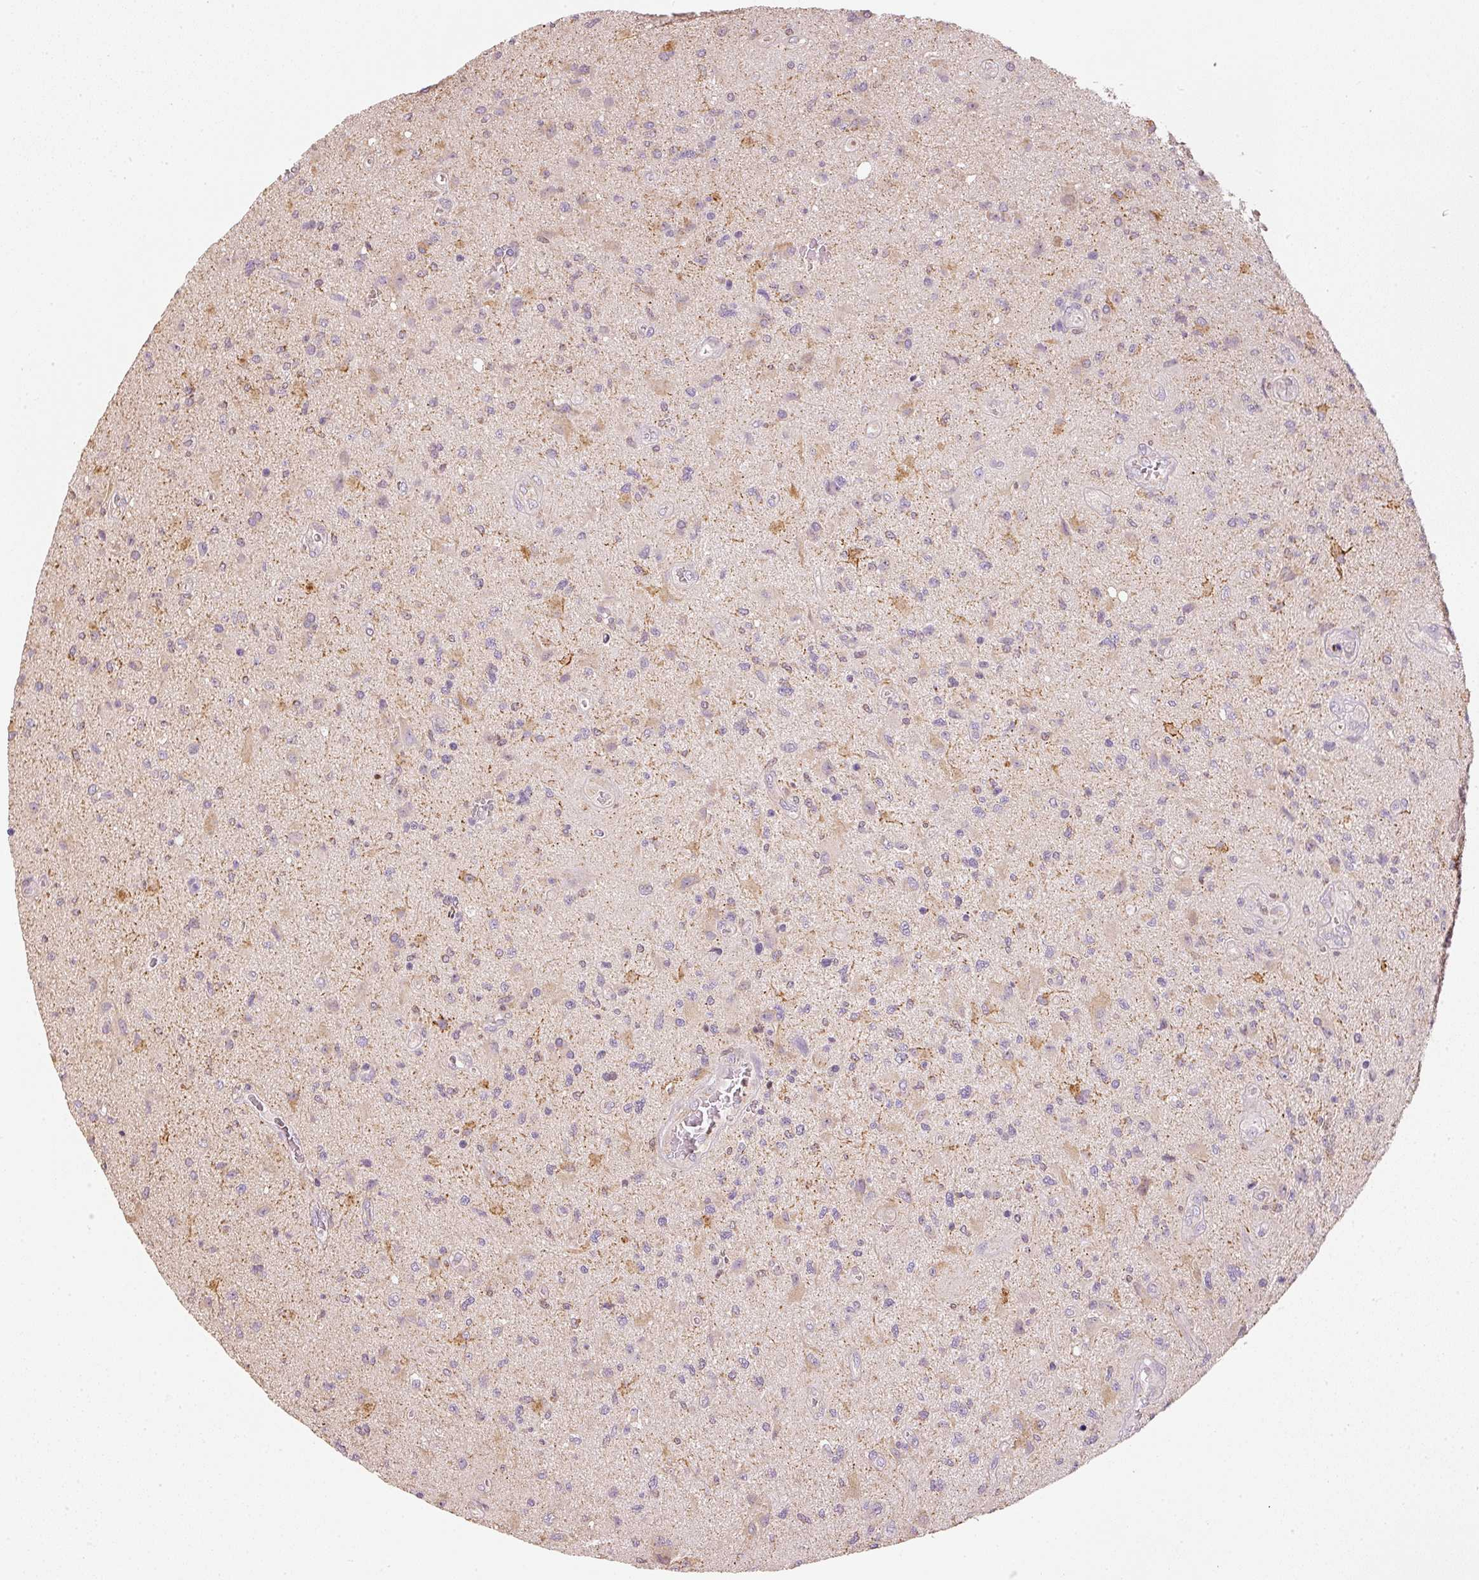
{"staining": {"intensity": "moderate", "quantity": "25%-75%", "location": "cytoplasmic/membranous"}, "tissue": "glioma", "cell_type": "Tumor cells", "image_type": "cancer", "snomed": [{"axis": "morphology", "description": "Glioma, malignant, High grade"}, {"axis": "topography", "description": "Brain"}], "caption": "About 25%-75% of tumor cells in glioma exhibit moderate cytoplasmic/membranous protein staining as visualized by brown immunohistochemical staining.", "gene": "MTHFD1L", "patient": {"sex": "male", "age": 67}}